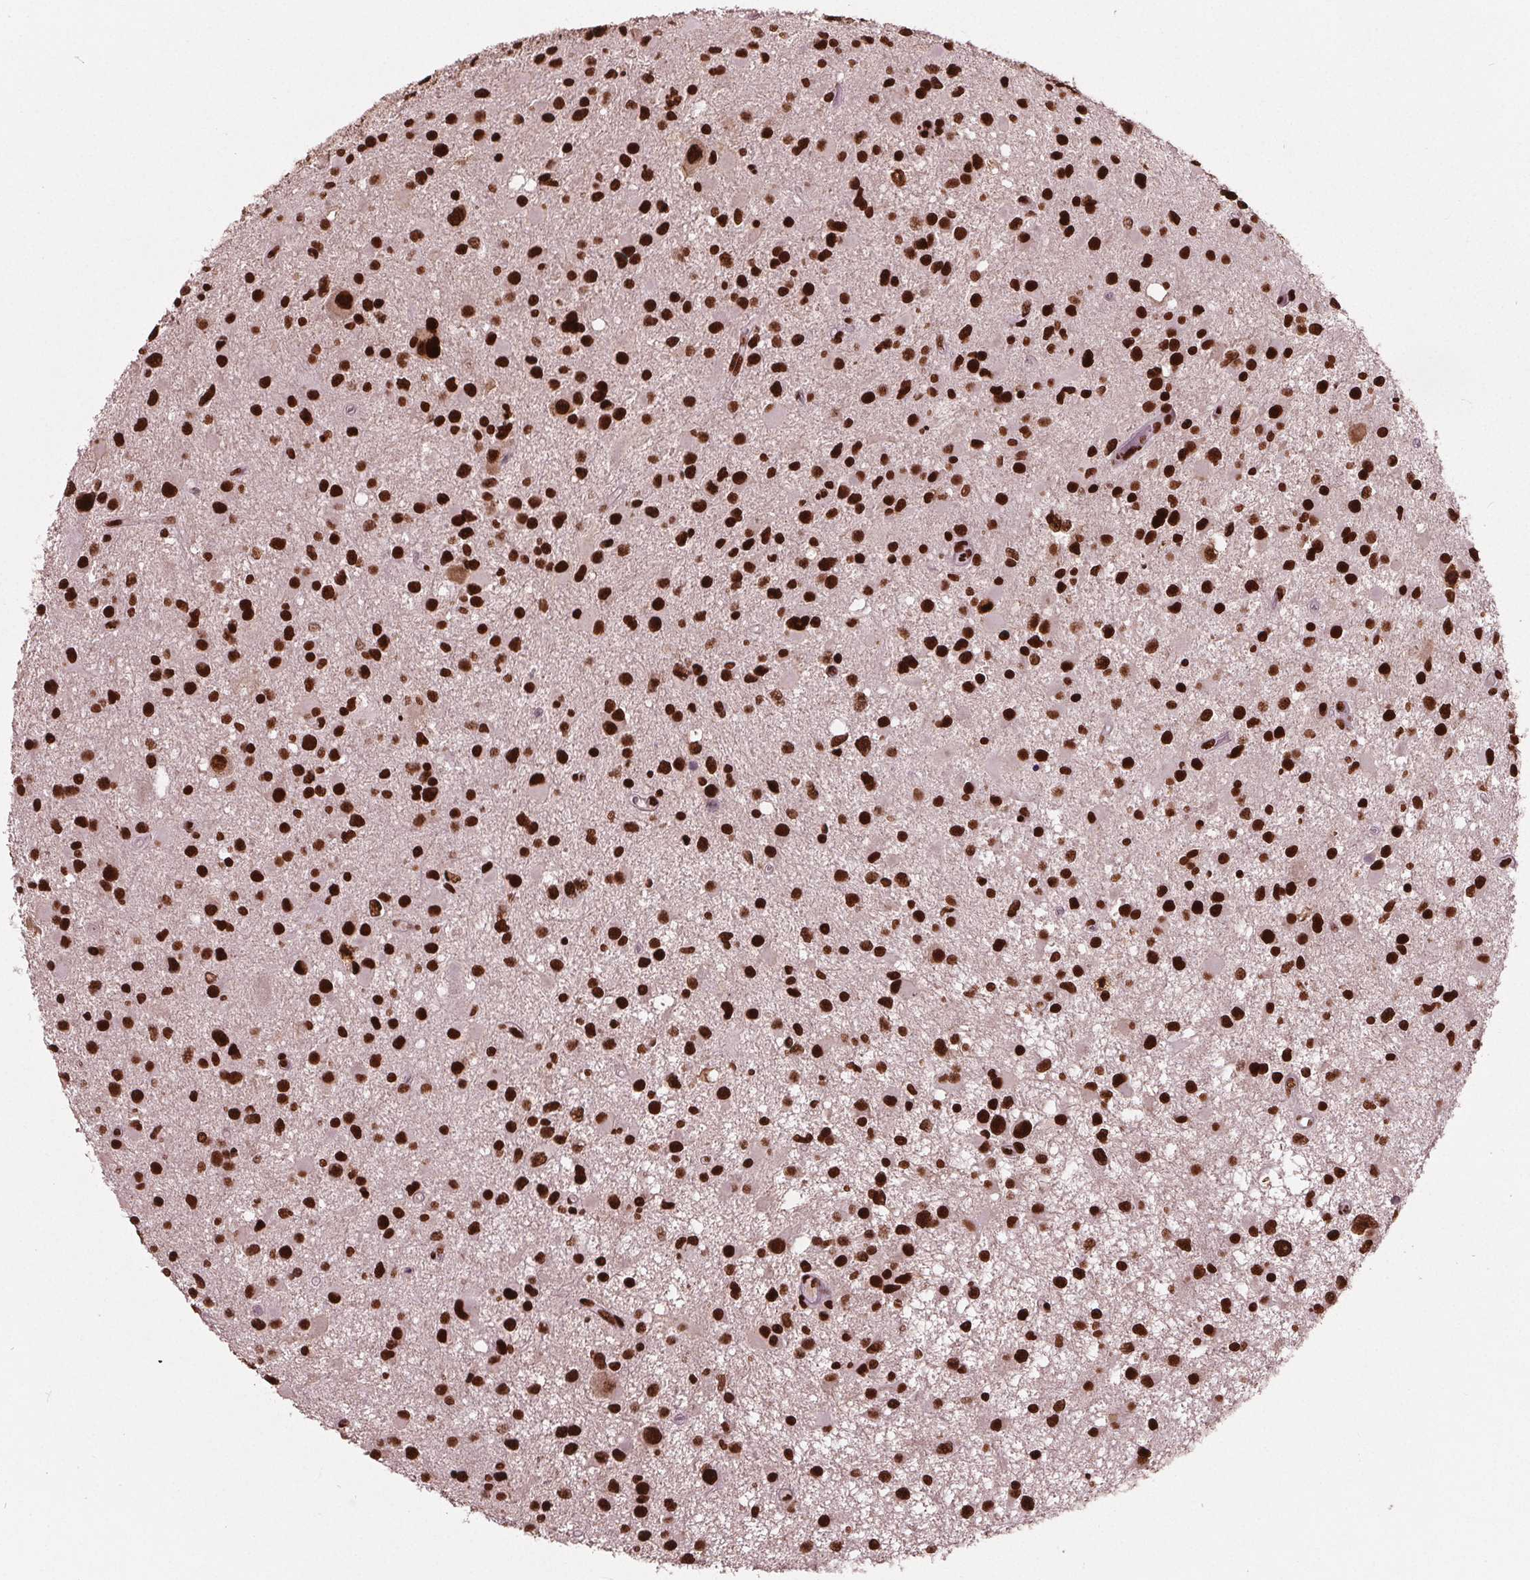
{"staining": {"intensity": "strong", "quantity": ">75%", "location": "nuclear"}, "tissue": "glioma", "cell_type": "Tumor cells", "image_type": "cancer", "snomed": [{"axis": "morphology", "description": "Glioma, malignant, Low grade"}, {"axis": "topography", "description": "Brain"}], "caption": "Protein staining of malignant glioma (low-grade) tissue reveals strong nuclear staining in approximately >75% of tumor cells. (Stains: DAB (3,3'-diaminobenzidine) in brown, nuclei in blue, Microscopy: brightfield microscopy at high magnification).", "gene": "BRD4", "patient": {"sex": "female", "age": 32}}